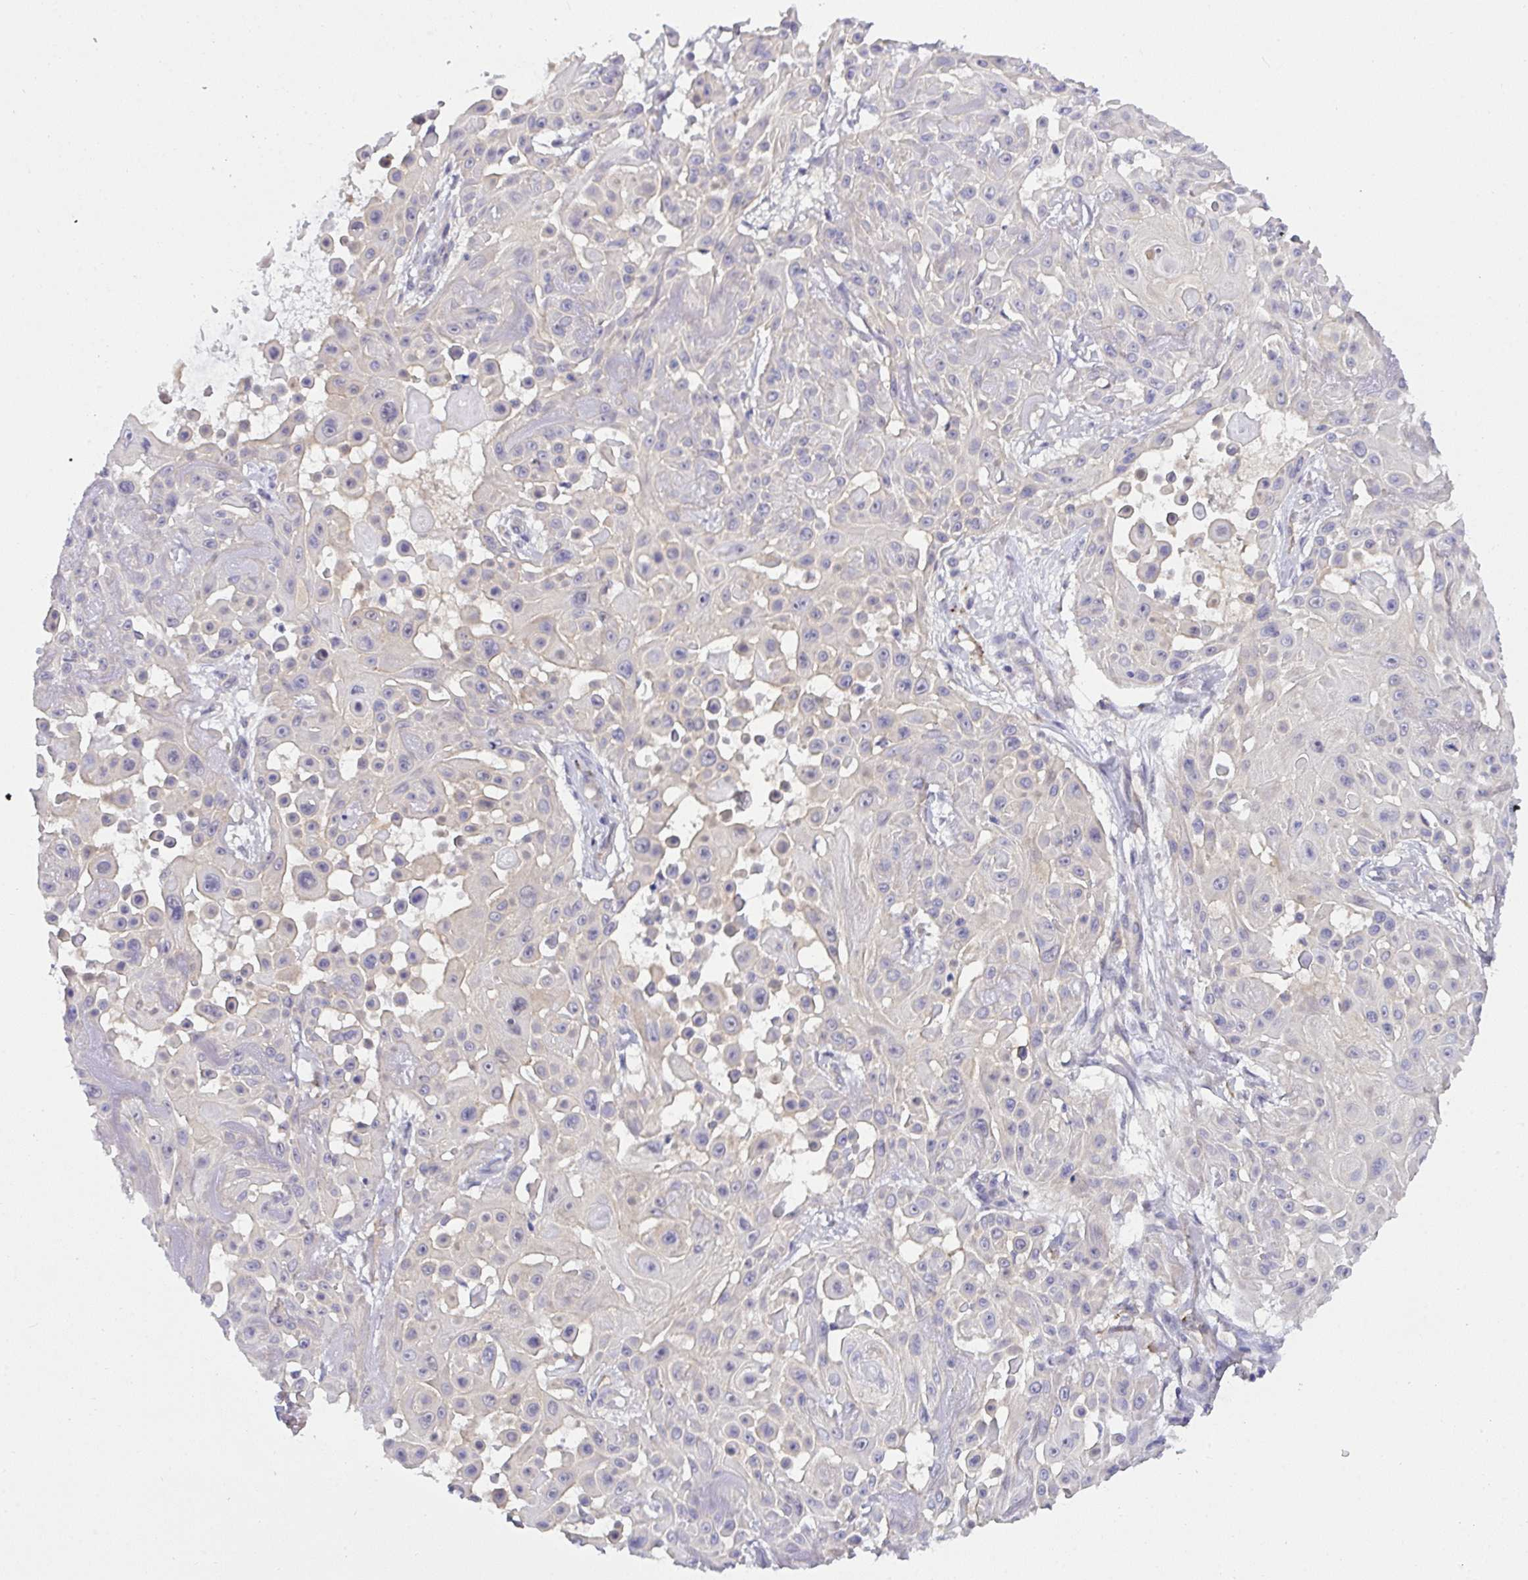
{"staining": {"intensity": "negative", "quantity": "none", "location": "none"}, "tissue": "skin cancer", "cell_type": "Tumor cells", "image_type": "cancer", "snomed": [{"axis": "morphology", "description": "Squamous cell carcinoma, NOS"}, {"axis": "topography", "description": "Skin"}], "caption": "This is a histopathology image of immunohistochemistry staining of skin cancer, which shows no staining in tumor cells. (Stains: DAB (3,3'-diaminobenzidine) immunohistochemistry (IHC) with hematoxylin counter stain, Microscopy: brightfield microscopy at high magnification).", "gene": "HOXD12", "patient": {"sex": "male", "age": 91}}